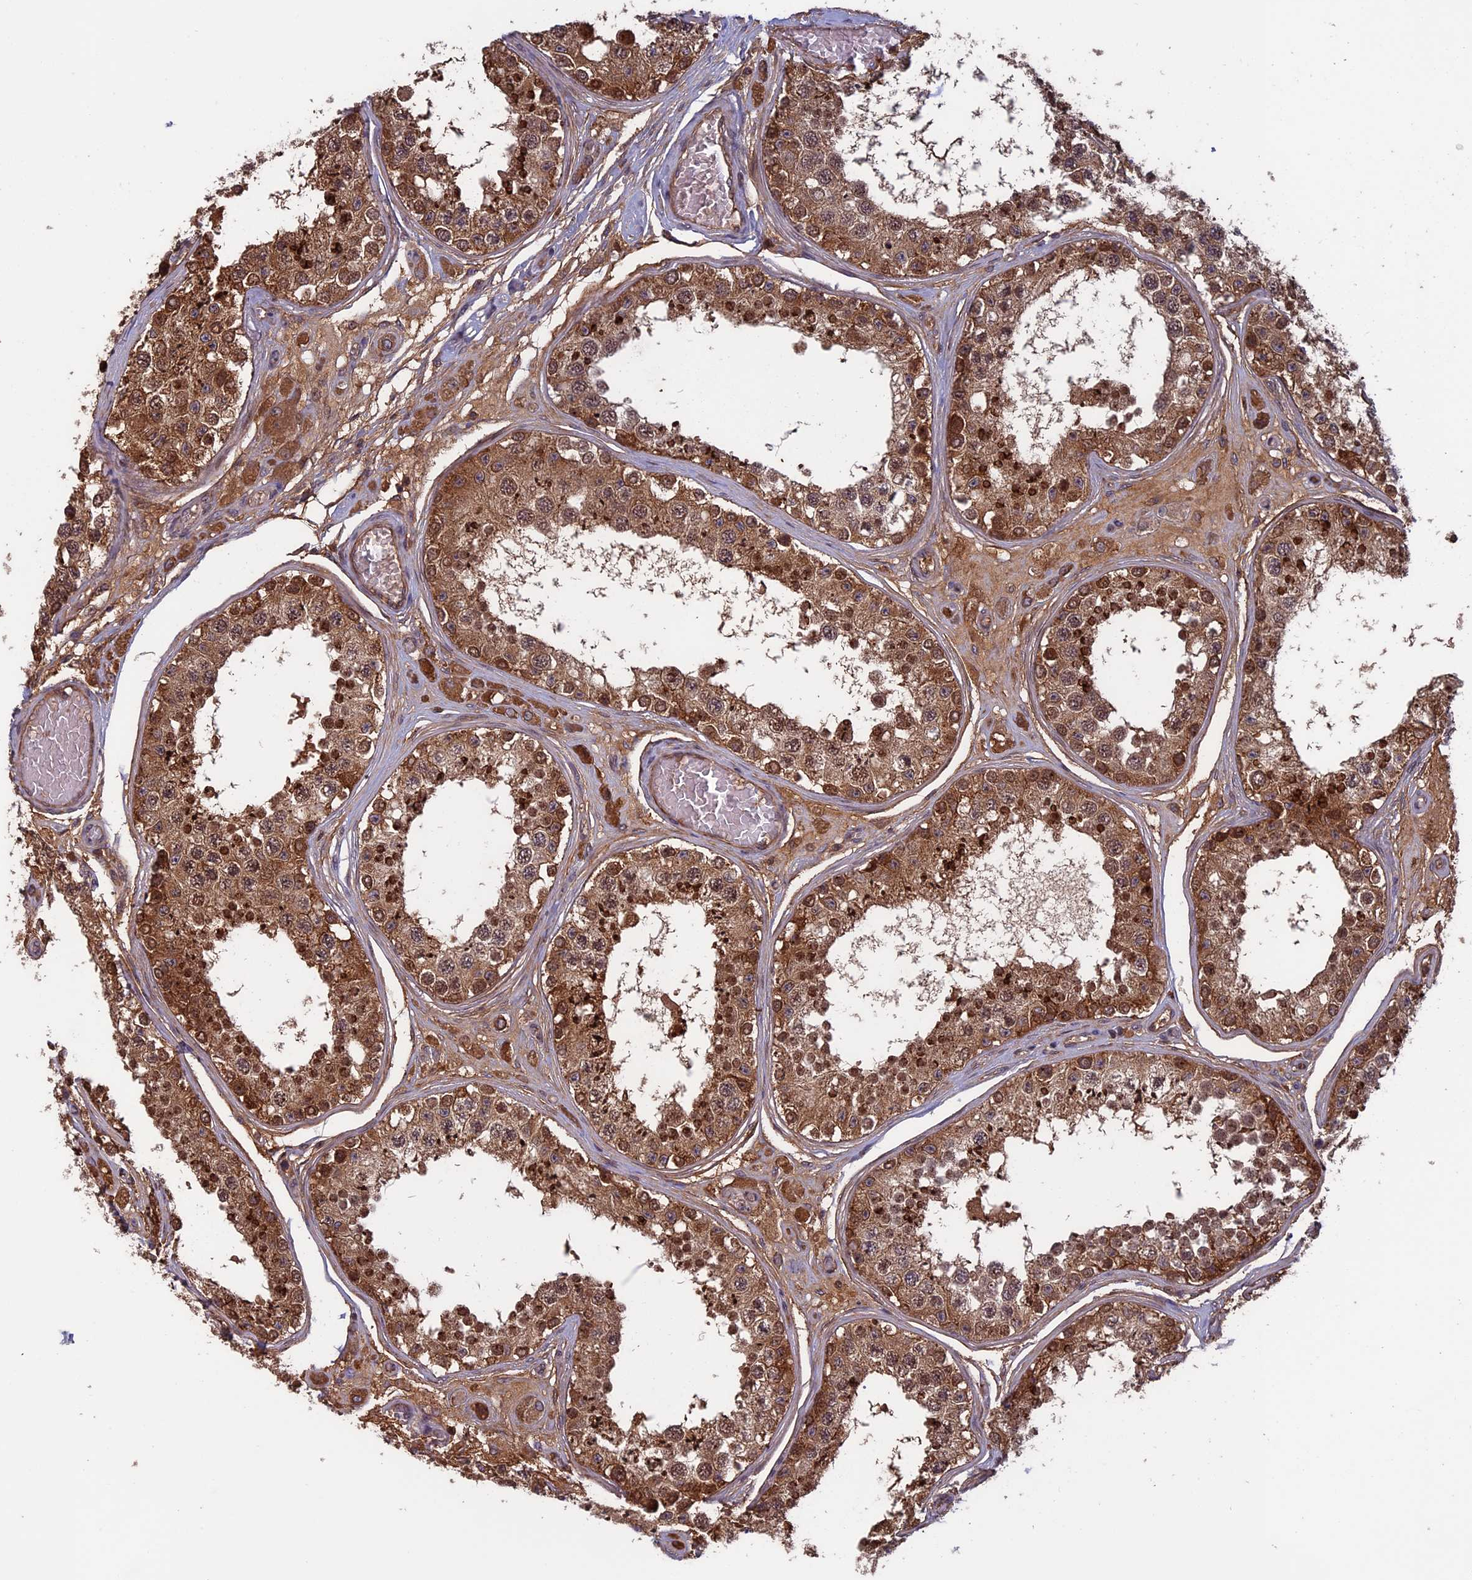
{"staining": {"intensity": "strong", "quantity": "25%-75%", "location": "cytoplasmic/membranous"}, "tissue": "testis", "cell_type": "Cells in seminiferous ducts", "image_type": "normal", "snomed": [{"axis": "morphology", "description": "Normal tissue, NOS"}, {"axis": "topography", "description": "Testis"}], "caption": "Immunohistochemistry image of benign human testis stained for a protein (brown), which shows high levels of strong cytoplasmic/membranous positivity in approximately 25%-75% of cells in seminiferous ducts.", "gene": "FADS1", "patient": {"sex": "male", "age": 25}}